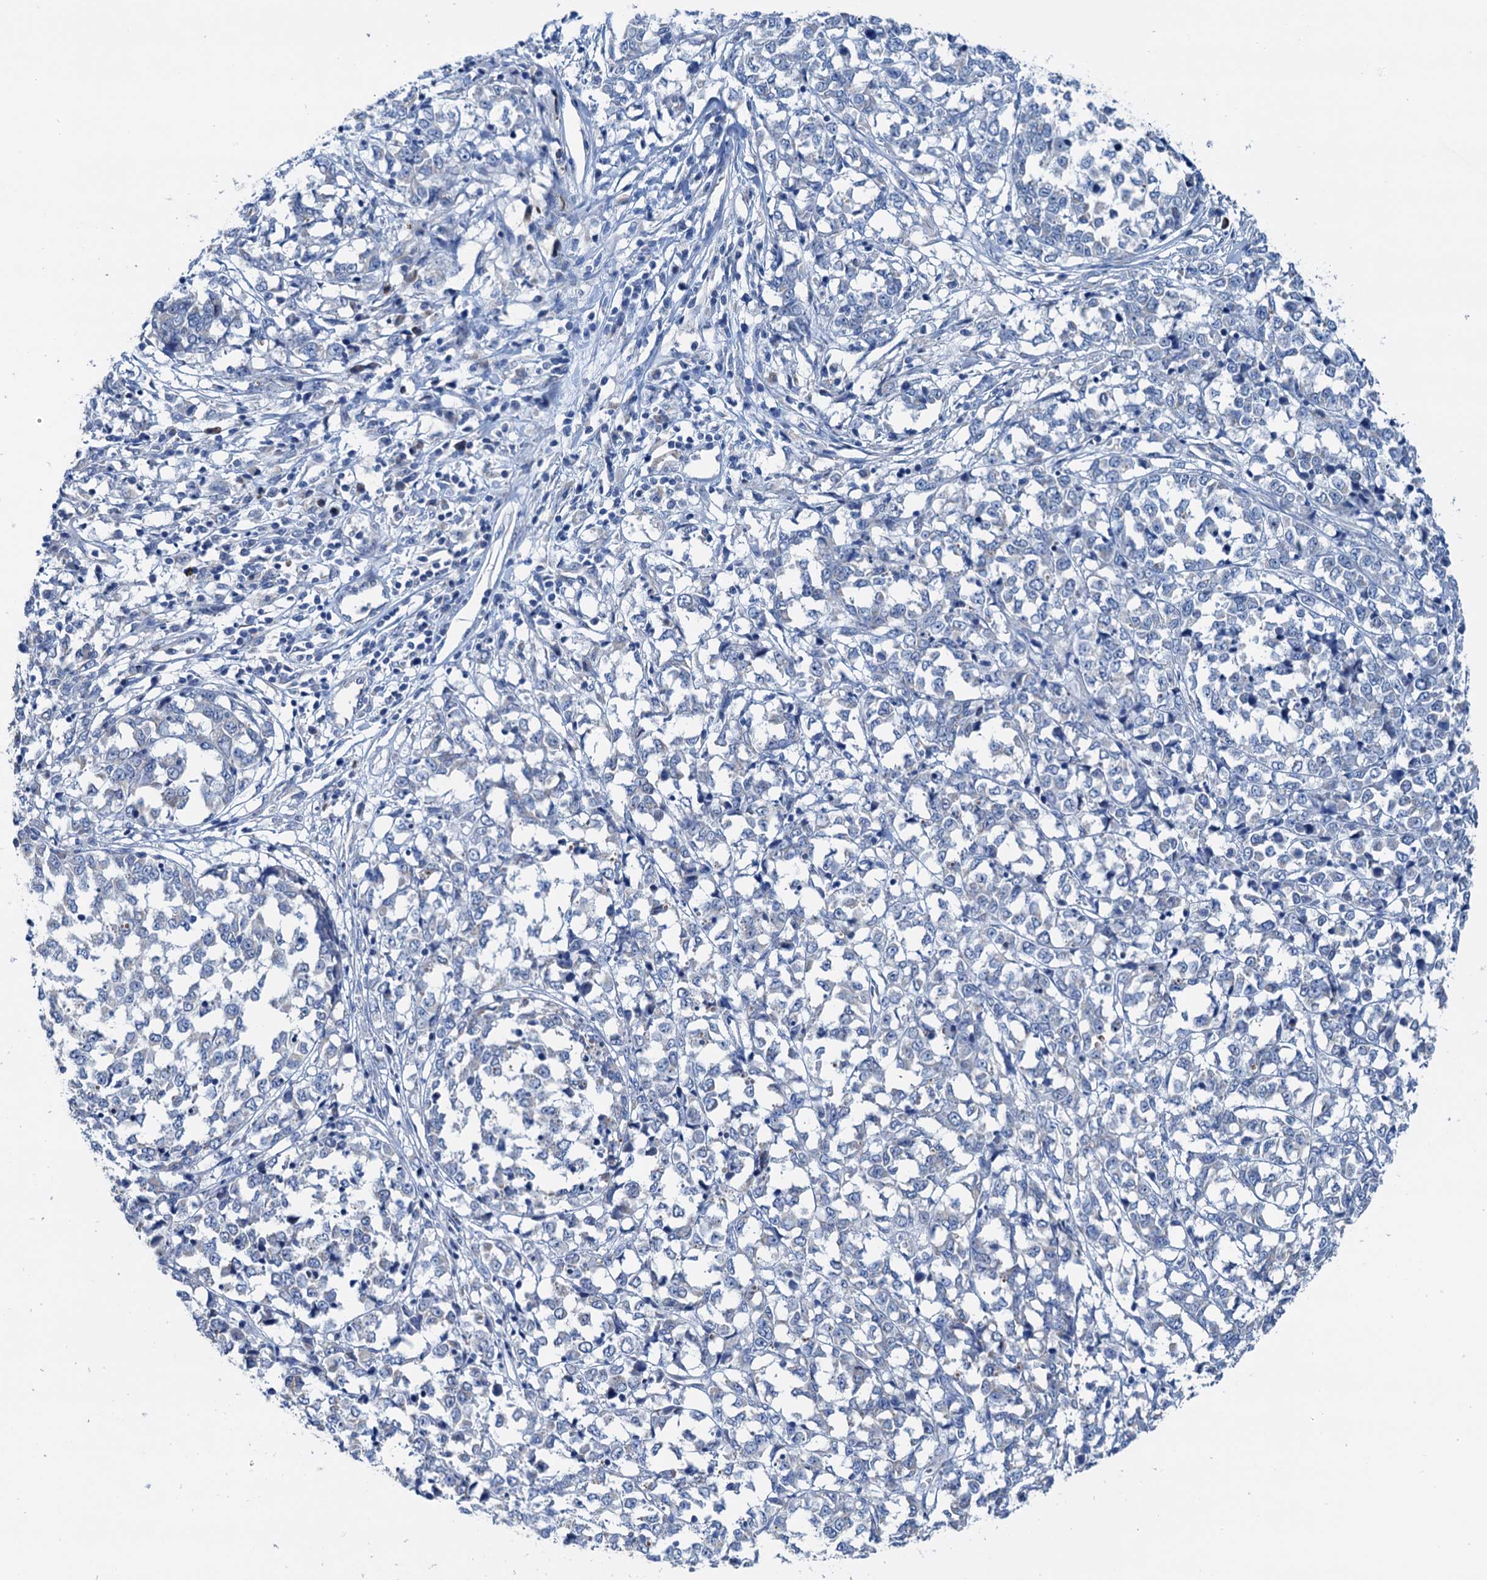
{"staining": {"intensity": "negative", "quantity": "none", "location": "none"}, "tissue": "melanoma", "cell_type": "Tumor cells", "image_type": "cancer", "snomed": [{"axis": "morphology", "description": "Malignant melanoma, NOS"}, {"axis": "topography", "description": "Skin"}], "caption": "This is a image of immunohistochemistry staining of malignant melanoma, which shows no positivity in tumor cells.", "gene": "ELAC1", "patient": {"sex": "female", "age": 72}}